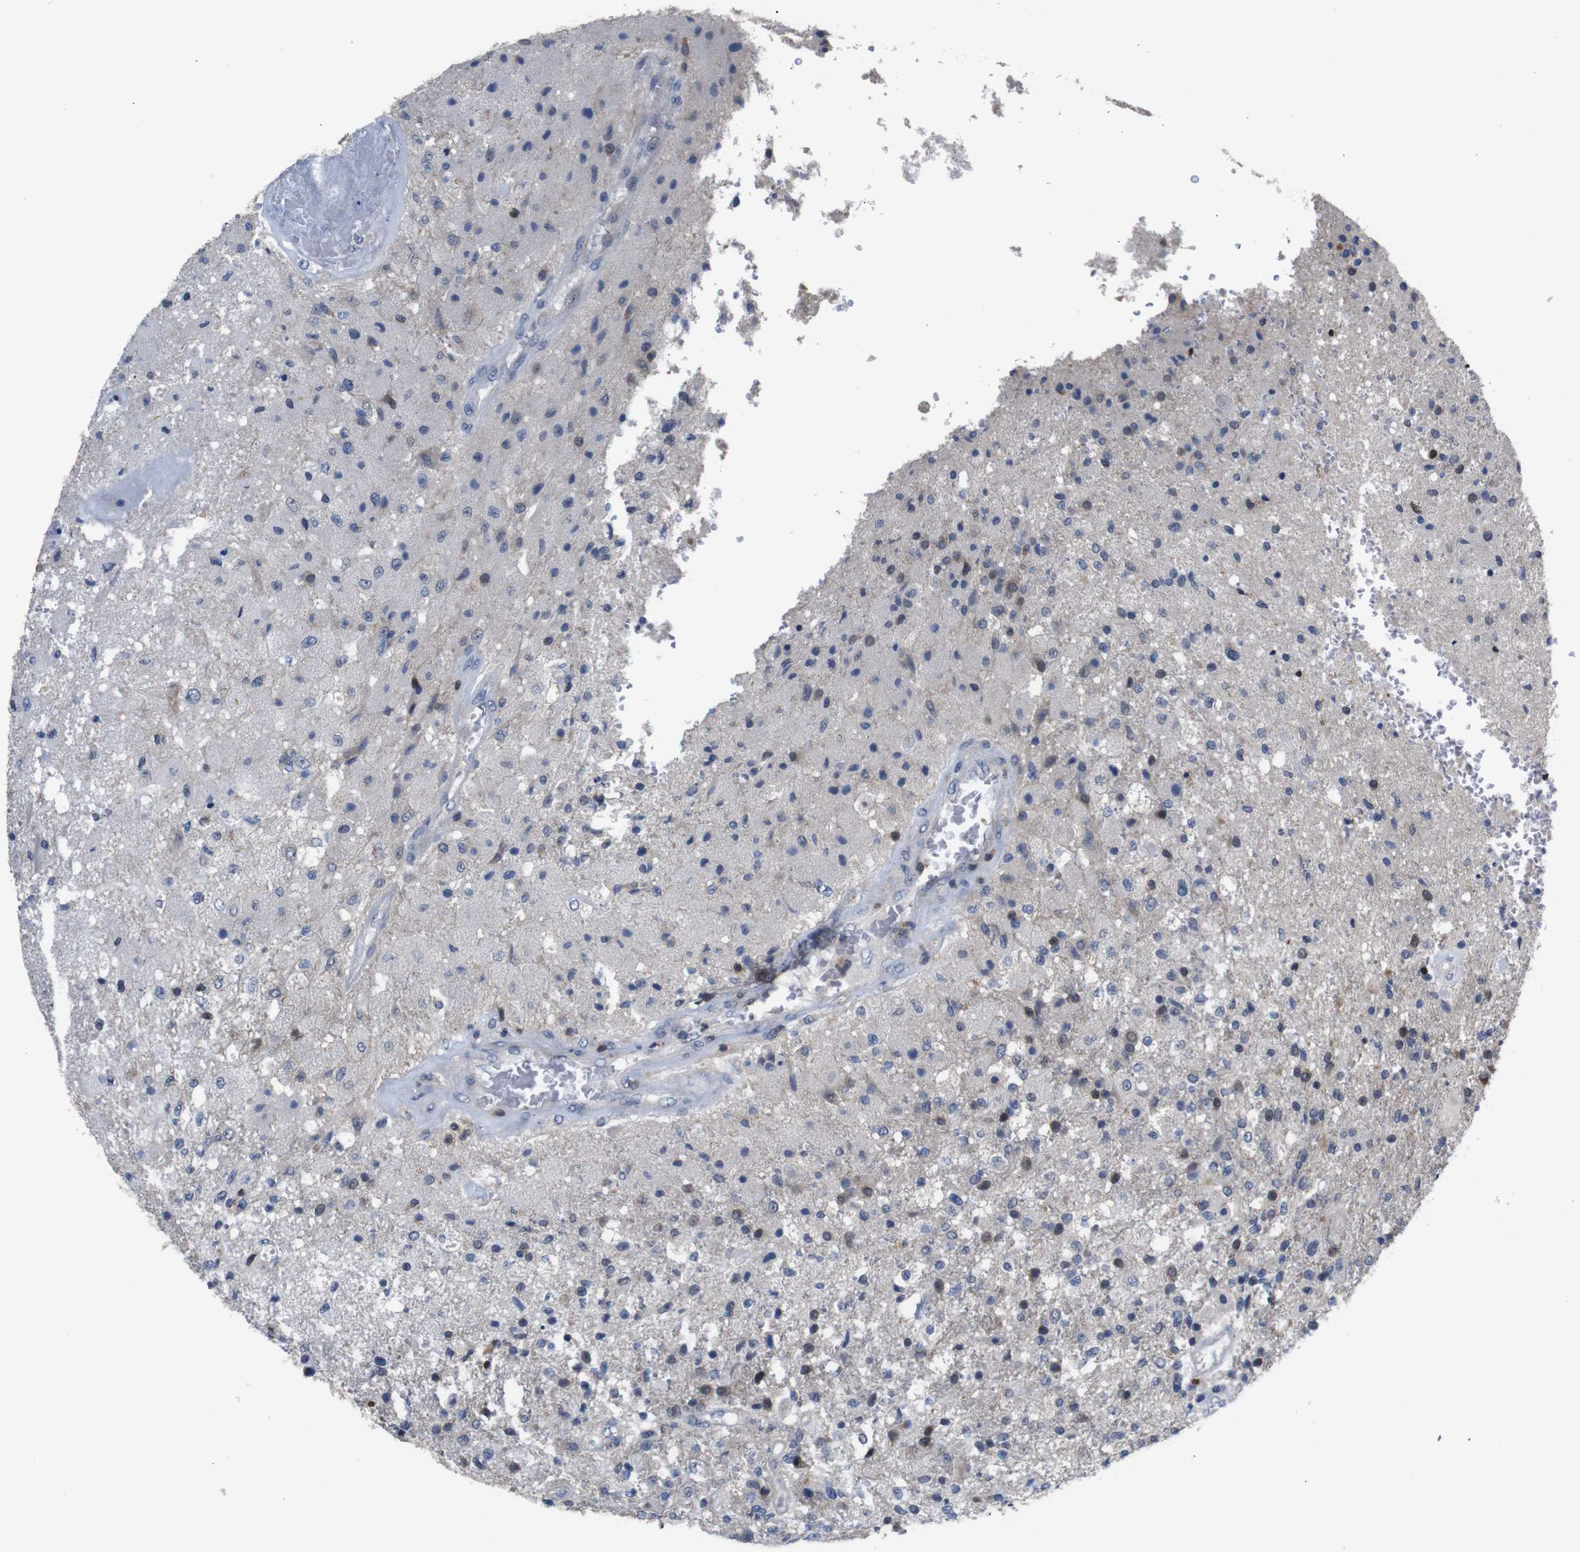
{"staining": {"intensity": "weak", "quantity": "<25%", "location": "cytoplasmic/membranous"}, "tissue": "glioma", "cell_type": "Tumor cells", "image_type": "cancer", "snomed": [{"axis": "morphology", "description": "Normal tissue, NOS"}, {"axis": "morphology", "description": "Glioma, malignant, High grade"}, {"axis": "topography", "description": "Cerebral cortex"}], "caption": "Immunohistochemistry (IHC) of human glioma reveals no expression in tumor cells.", "gene": "BRWD3", "patient": {"sex": "male", "age": 77}}